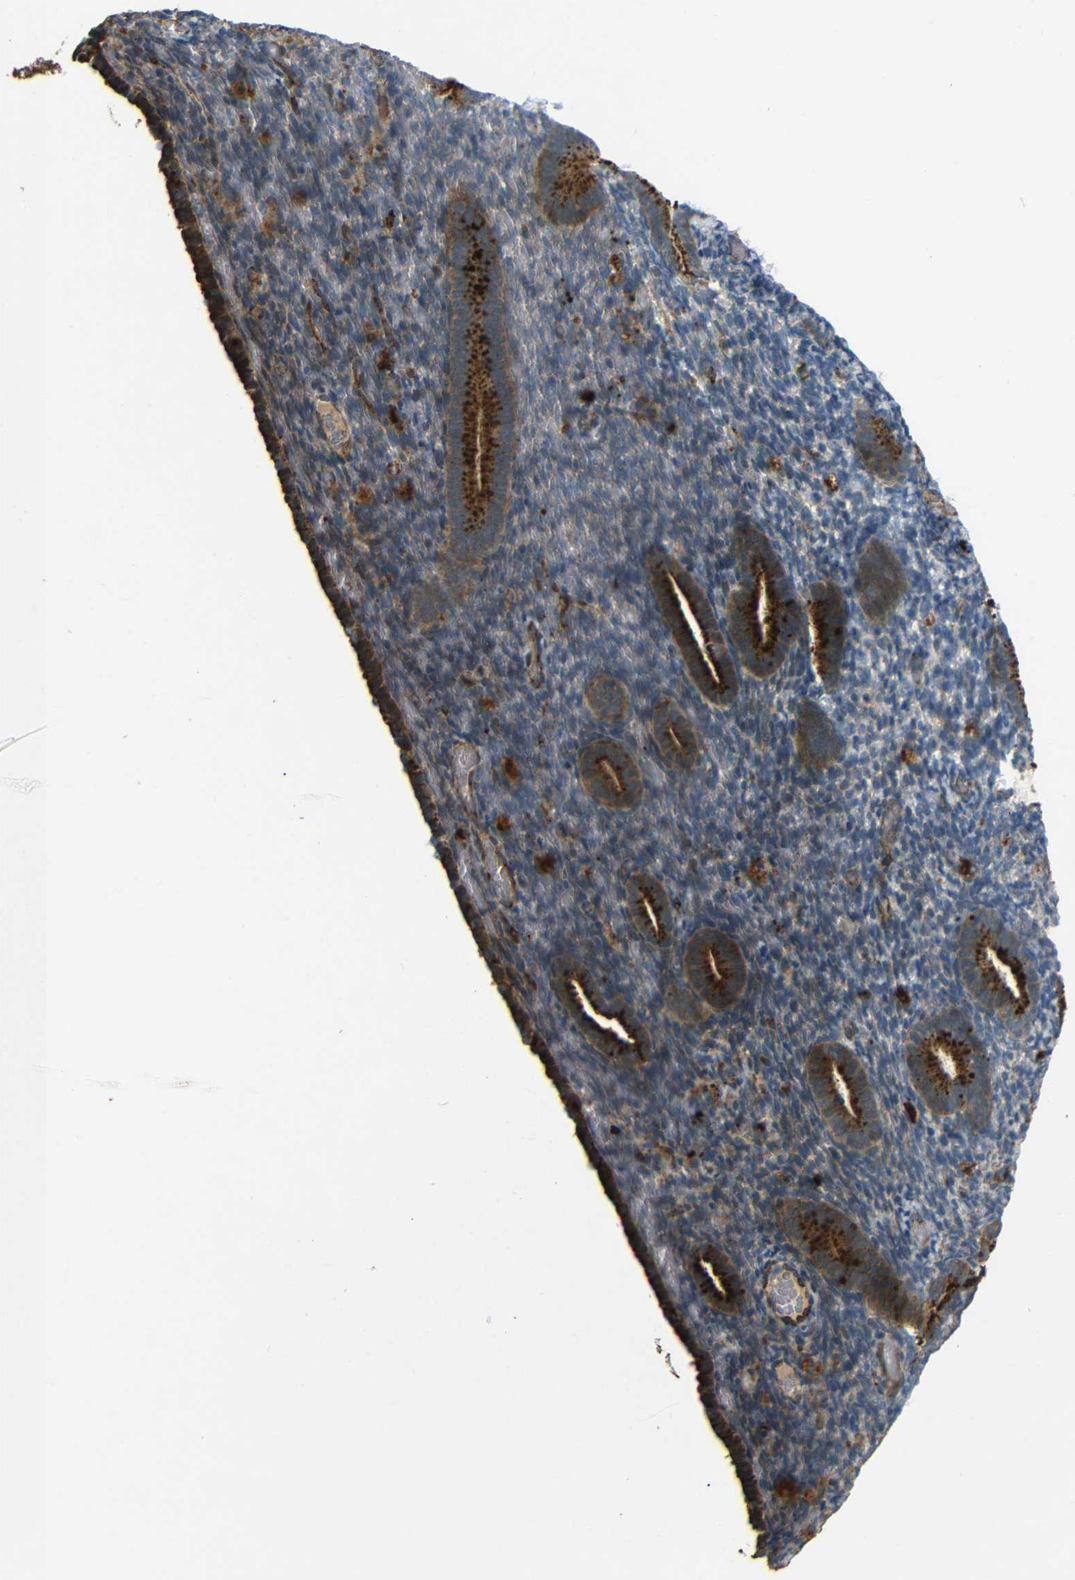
{"staining": {"intensity": "negative", "quantity": "none", "location": "none"}, "tissue": "endometrium", "cell_type": "Cells in endometrial stroma", "image_type": "normal", "snomed": [{"axis": "morphology", "description": "Normal tissue, NOS"}, {"axis": "topography", "description": "Endometrium"}], "caption": "This is an IHC image of normal human endometrium. There is no expression in cells in endometrial stroma.", "gene": "ATP7A", "patient": {"sex": "female", "age": 51}}